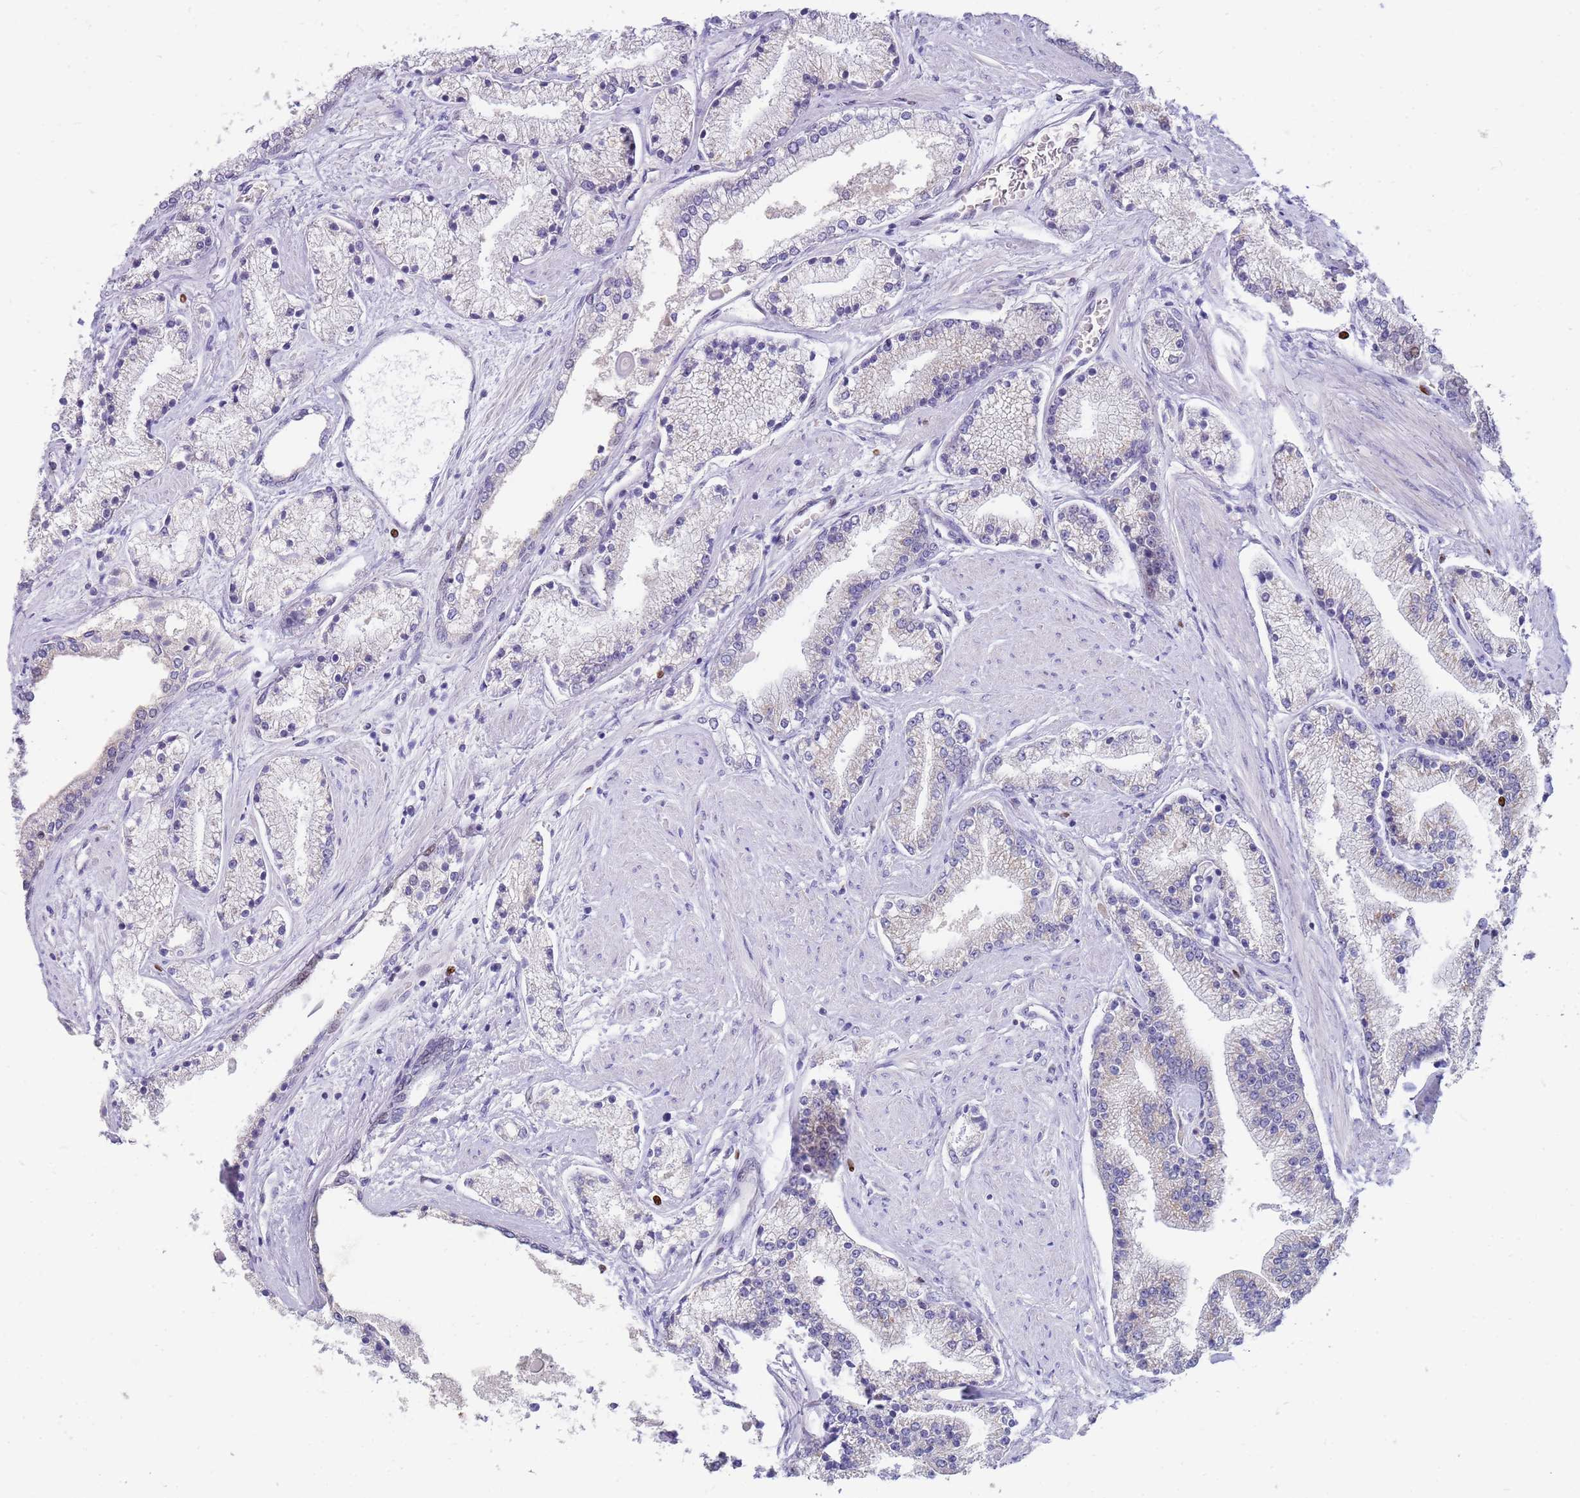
{"staining": {"intensity": "negative", "quantity": "none", "location": "none"}, "tissue": "prostate cancer", "cell_type": "Tumor cells", "image_type": "cancer", "snomed": [{"axis": "morphology", "description": "Adenocarcinoma, High grade"}, {"axis": "topography", "description": "Prostate"}], "caption": "Immunohistochemistry (IHC) micrograph of neoplastic tissue: prostate cancer (high-grade adenocarcinoma) stained with DAB (3,3'-diaminobenzidine) exhibits no significant protein staining in tumor cells. The staining is performed using DAB brown chromogen with nuclei counter-stained in using hematoxylin.", "gene": "STK25", "patient": {"sex": "male", "age": 67}}